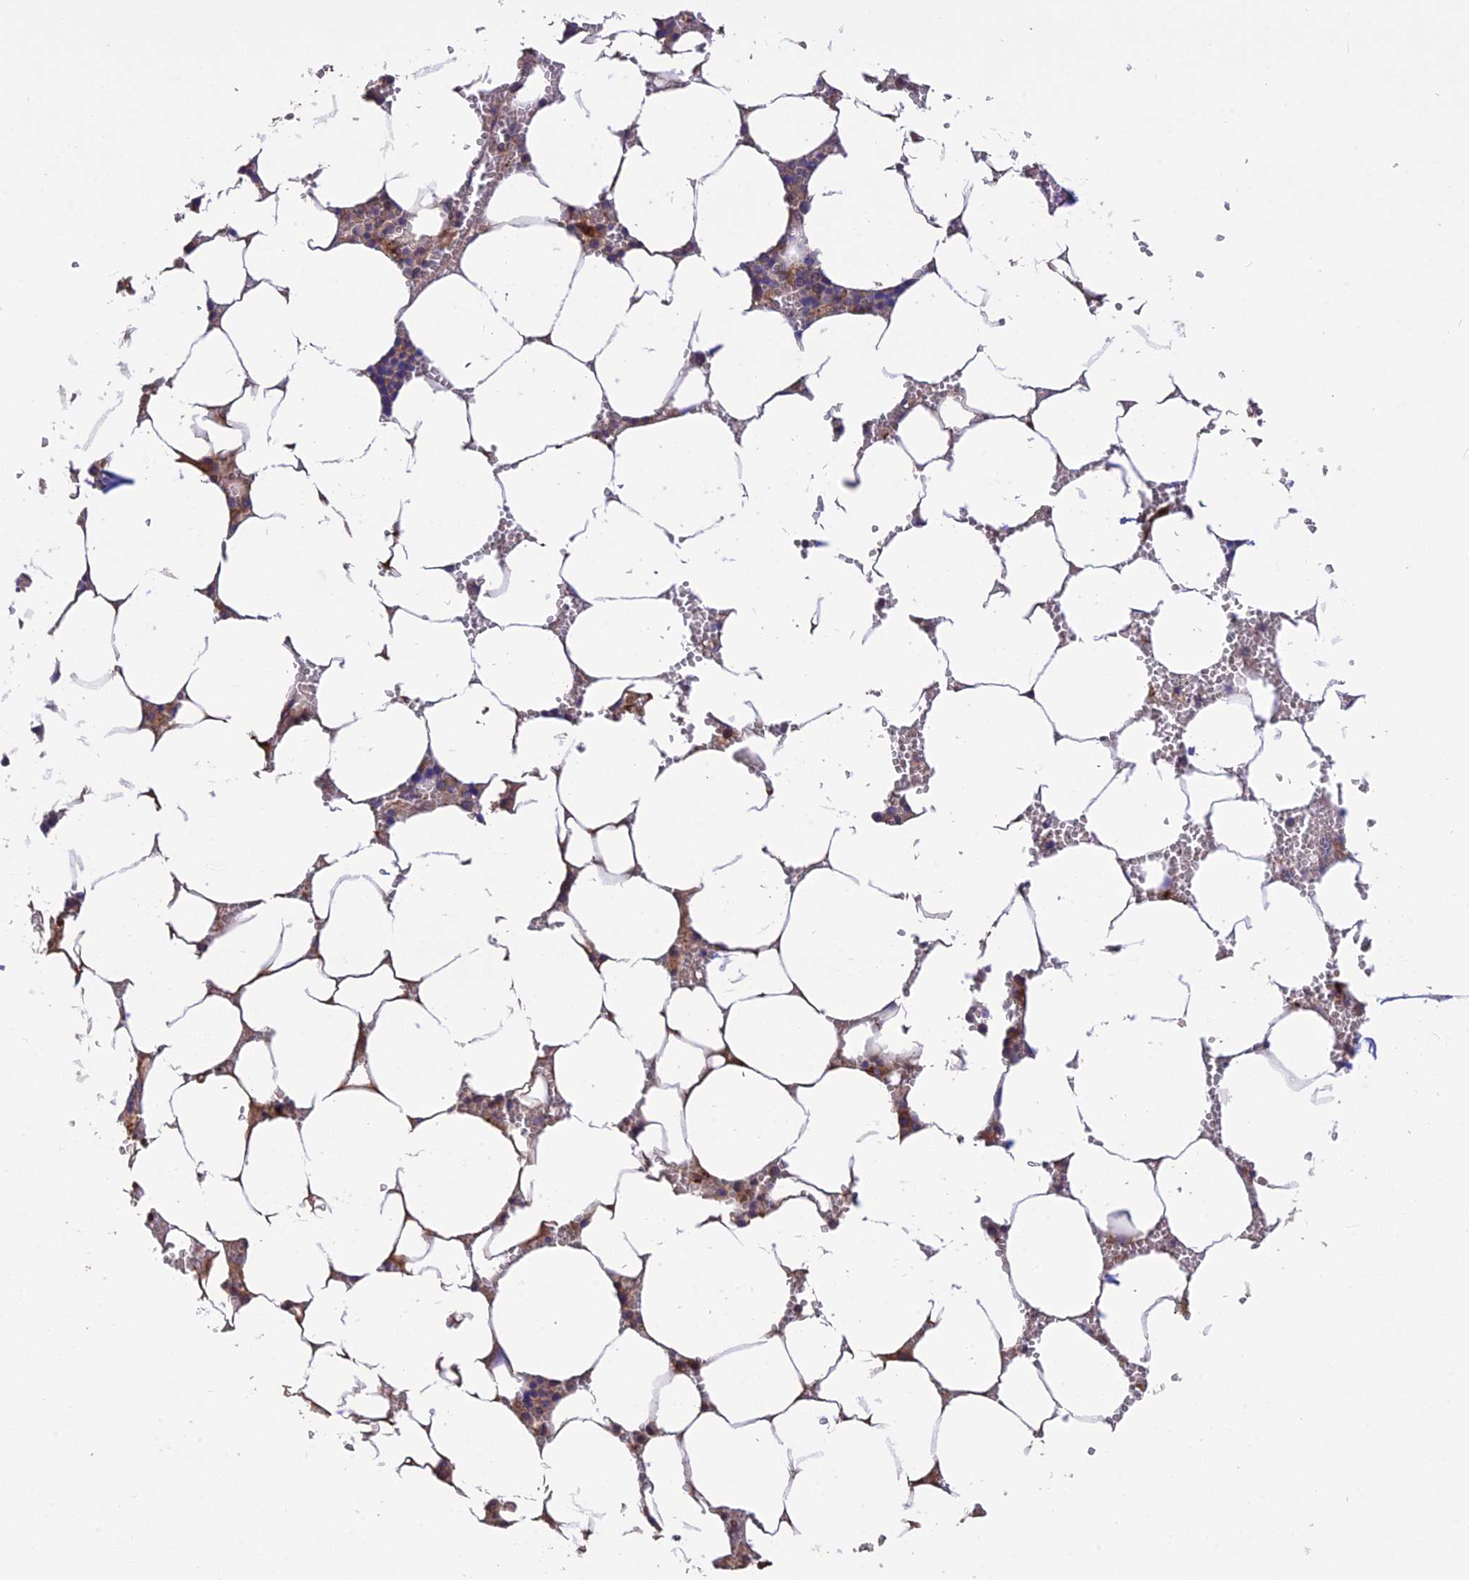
{"staining": {"intensity": "moderate", "quantity": "<25%", "location": "cytoplasmic/membranous"}, "tissue": "bone marrow", "cell_type": "Hematopoietic cells", "image_type": "normal", "snomed": [{"axis": "morphology", "description": "Normal tissue, NOS"}, {"axis": "topography", "description": "Bone marrow"}], "caption": "The immunohistochemical stain highlights moderate cytoplasmic/membranous positivity in hematopoietic cells of unremarkable bone marrow. Immunohistochemistry (ihc) stains the protein of interest in brown and the nuclei are stained blue.", "gene": "PZP", "patient": {"sex": "male", "age": 70}}